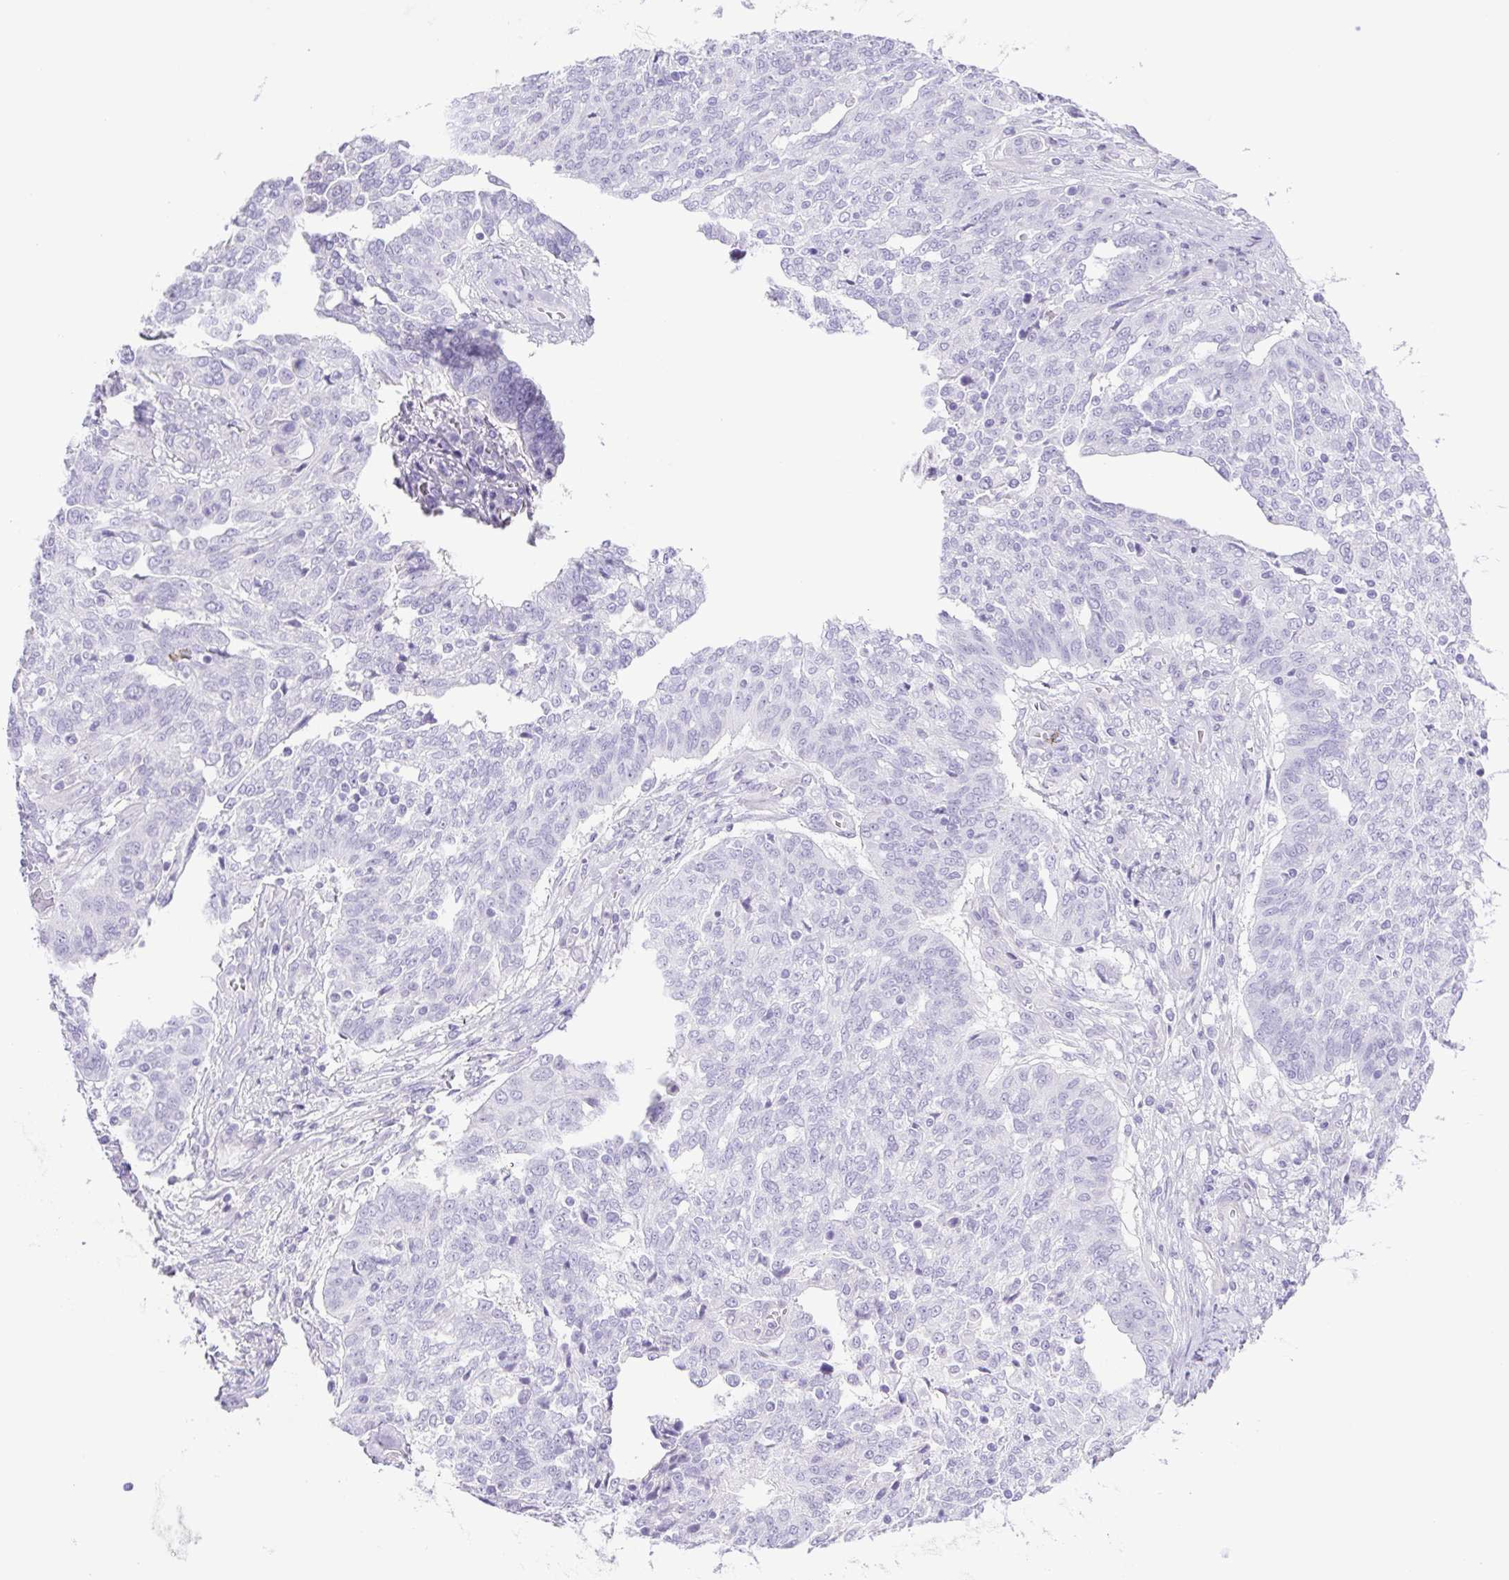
{"staining": {"intensity": "negative", "quantity": "none", "location": "none"}, "tissue": "ovarian cancer", "cell_type": "Tumor cells", "image_type": "cancer", "snomed": [{"axis": "morphology", "description": "Cystadenocarcinoma, serous, NOS"}, {"axis": "topography", "description": "Ovary"}], "caption": "Ovarian cancer (serous cystadenocarcinoma) stained for a protein using immunohistochemistry (IHC) demonstrates no expression tumor cells.", "gene": "CDSN", "patient": {"sex": "female", "age": 67}}